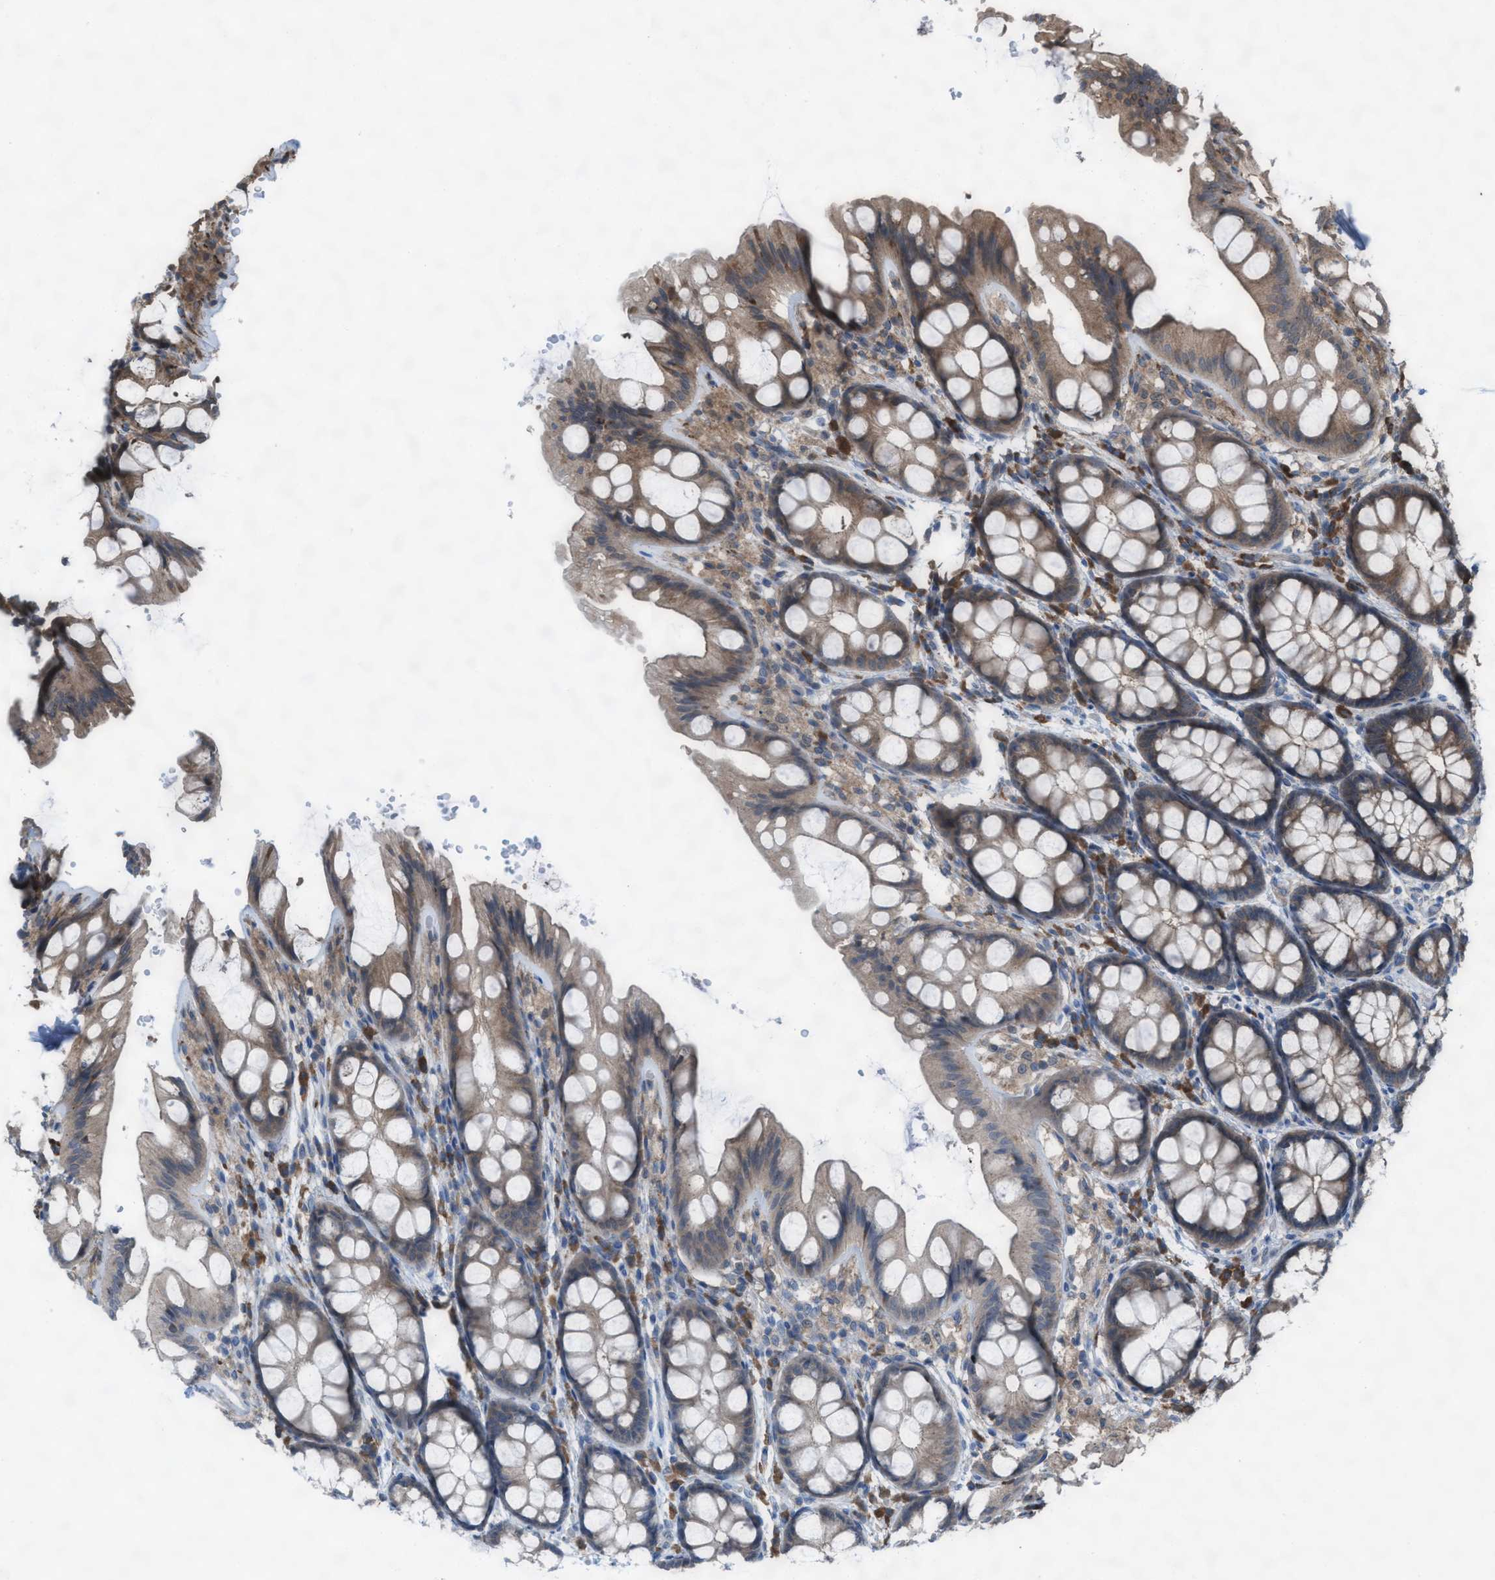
{"staining": {"intensity": "moderate", "quantity": ">75%", "location": "cytoplasmic/membranous"}, "tissue": "colon", "cell_type": "Endothelial cells", "image_type": "normal", "snomed": [{"axis": "morphology", "description": "Normal tissue, NOS"}, {"axis": "topography", "description": "Colon"}], "caption": "The photomicrograph demonstrates a brown stain indicating the presence of a protein in the cytoplasmic/membranous of endothelial cells in colon.", "gene": "PLAA", "patient": {"sex": "male", "age": 47}}